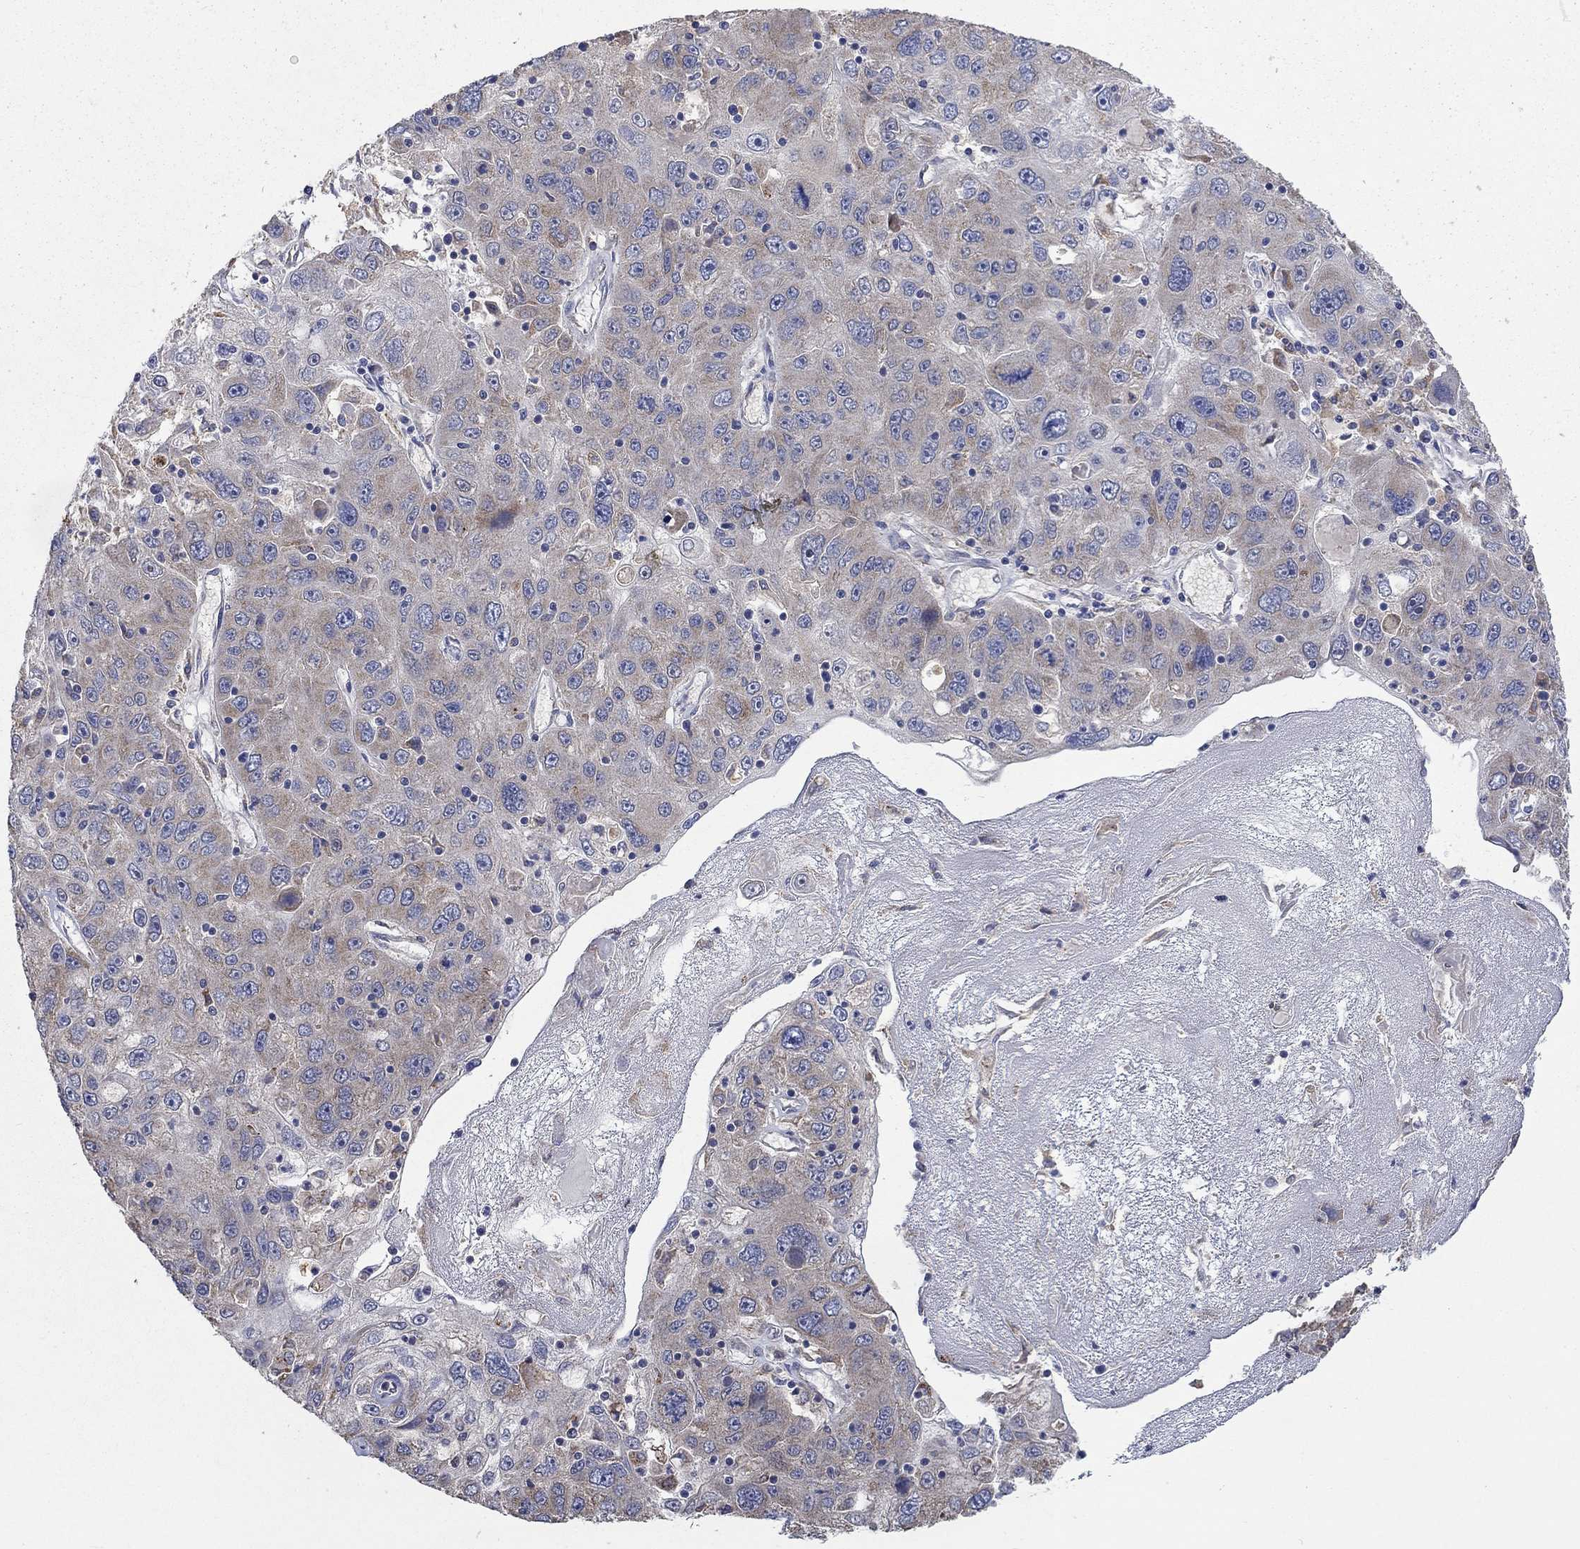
{"staining": {"intensity": "weak", "quantity": "25%-75%", "location": "cytoplasmic/membranous"}, "tissue": "stomach cancer", "cell_type": "Tumor cells", "image_type": "cancer", "snomed": [{"axis": "morphology", "description": "Adenocarcinoma, NOS"}, {"axis": "topography", "description": "Stomach"}], "caption": "Immunohistochemistry of human stomach adenocarcinoma demonstrates low levels of weak cytoplasmic/membranous staining in about 25%-75% of tumor cells. (IHC, brightfield microscopy, high magnification).", "gene": "UGT8", "patient": {"sex": "male", "age": 56}}